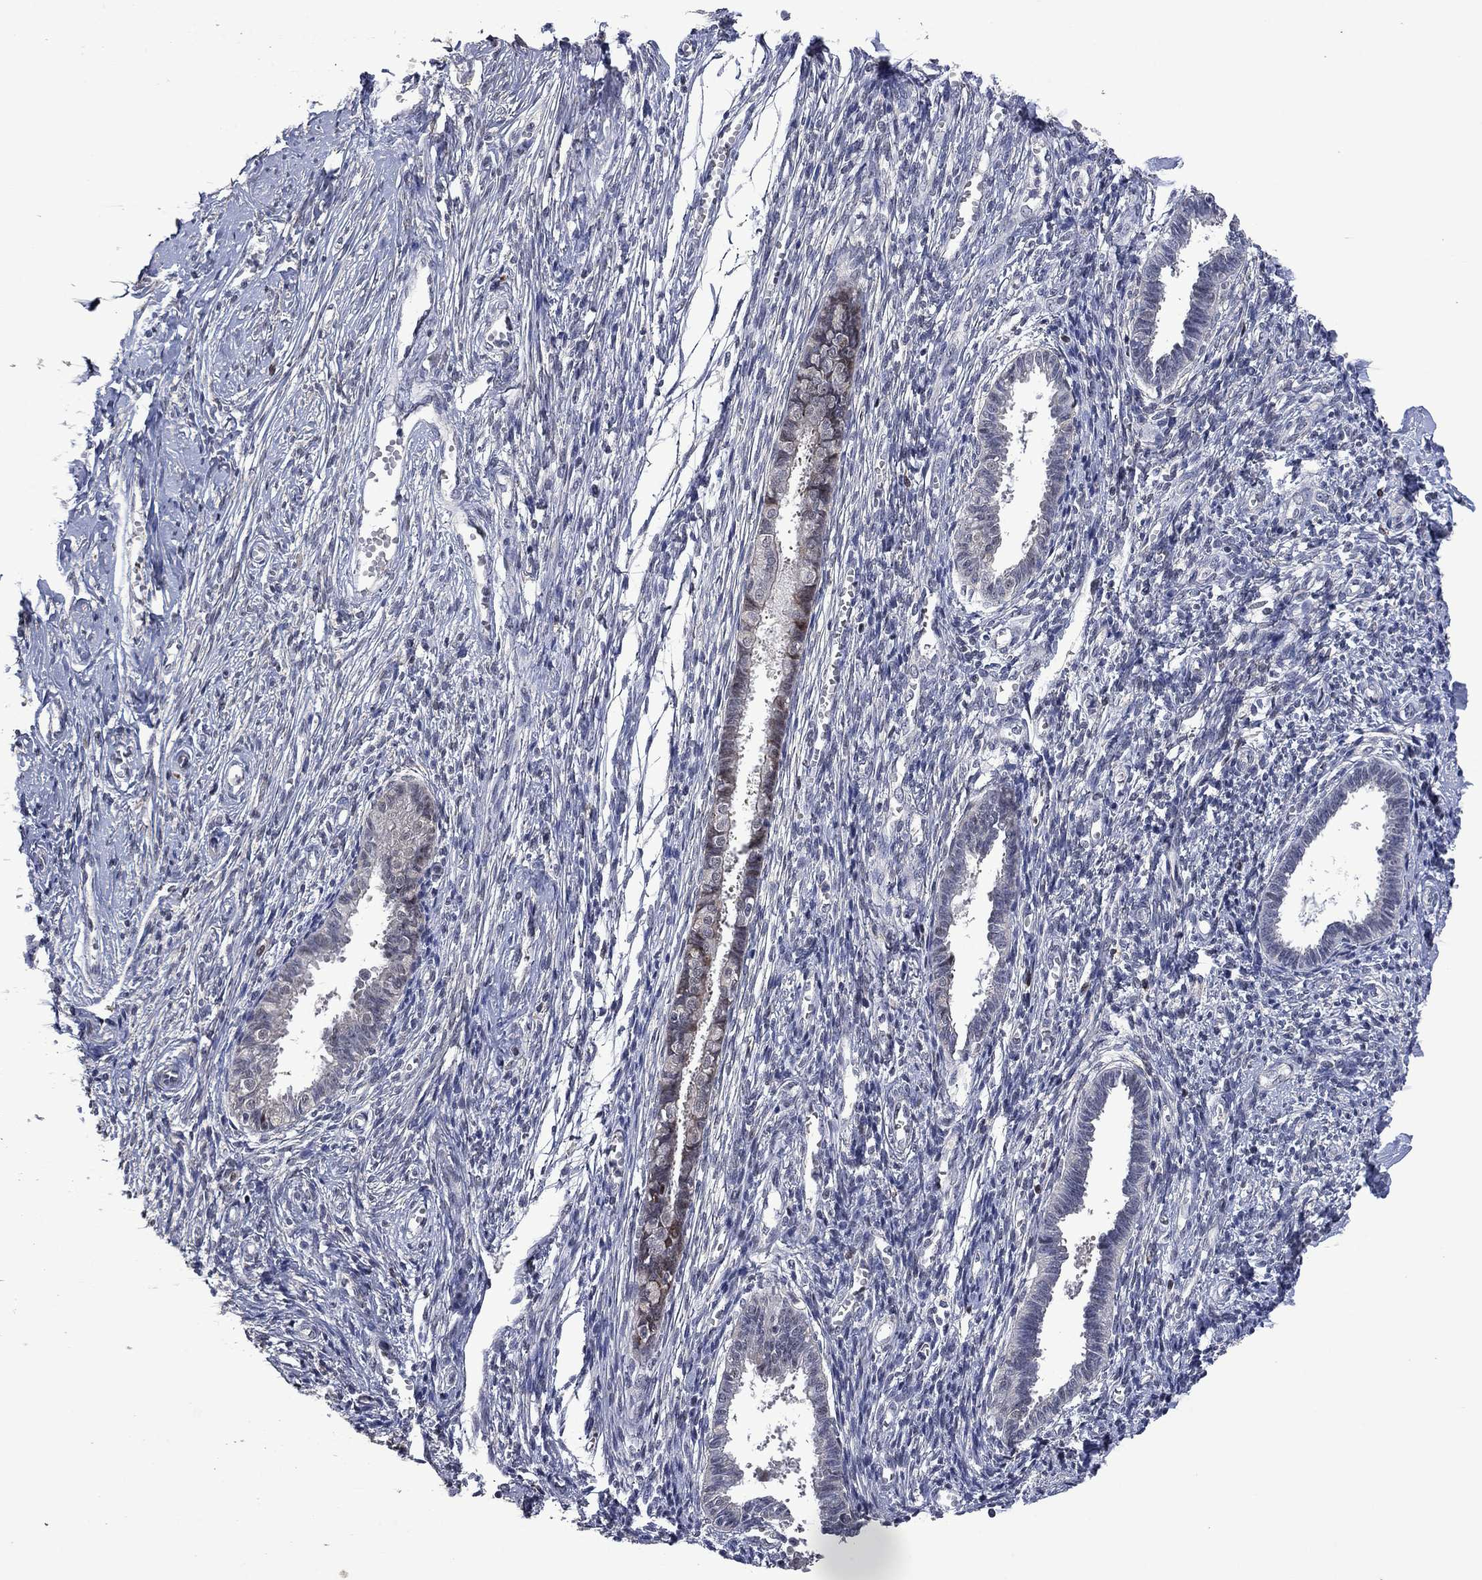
{"staining": {"intensity": "negative", "quantity": "none", "location": "none"}, "tissue": "endometrium", "cell_type": "Cells in endometrial stroma", "image_type": "normal", "snomed": [{"axis": "morphology", "description": "Normal tissue, NOS"}, {"axis": "topography", "description": "Cervix"}, {"axis": "topography", "description": "Endometrium"}], "caption": "IHC photomicrograph of normal endometrium: human endometrium stained with DAB (3,3'-diaminobenzidine) displays no significant protein positivity in cells in endometrial stroma. (Brightfield microscopy of DAB (3,3'-diaminobenzidine) IHC at high magnification).", "gene": "PHKA1", "patient": {"sex": "female", "age": 37}}